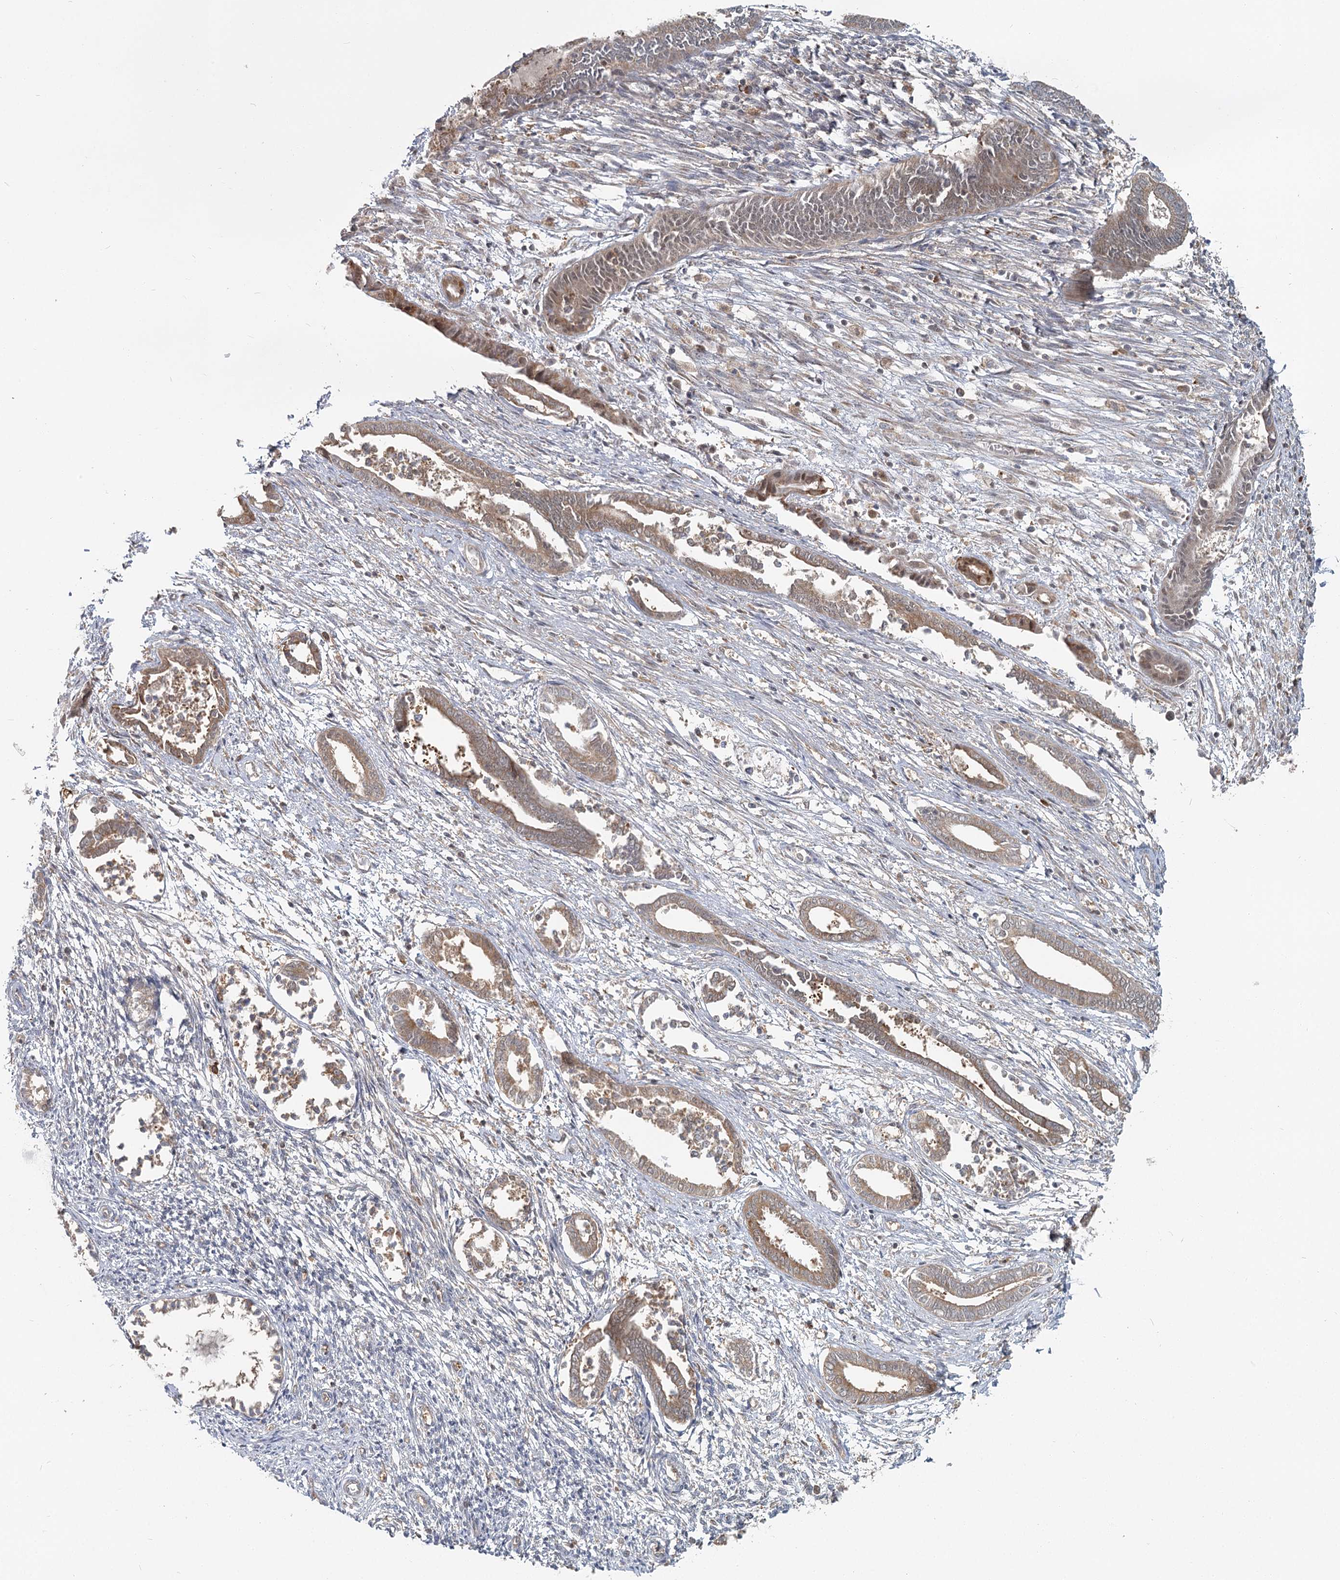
{"staining": {"intensity": "negative", "quantity": "none", "location": "none"}, "tissue": "endometrium", "cell_type": "Cells in endometrial stroma", "image_type": "normal", "snomed": [{"axis": "morphology", "description": "Normal tissue, NOS"}, {"axis": "topography", "description": "Endometrium"}], "caption": "Immunohistochemical staining of normal human endometrium reveals no significant staining in cells in endometrial stroma.", "gene": "THNSL1", "patient": {"sex": "female", "age": 56}}